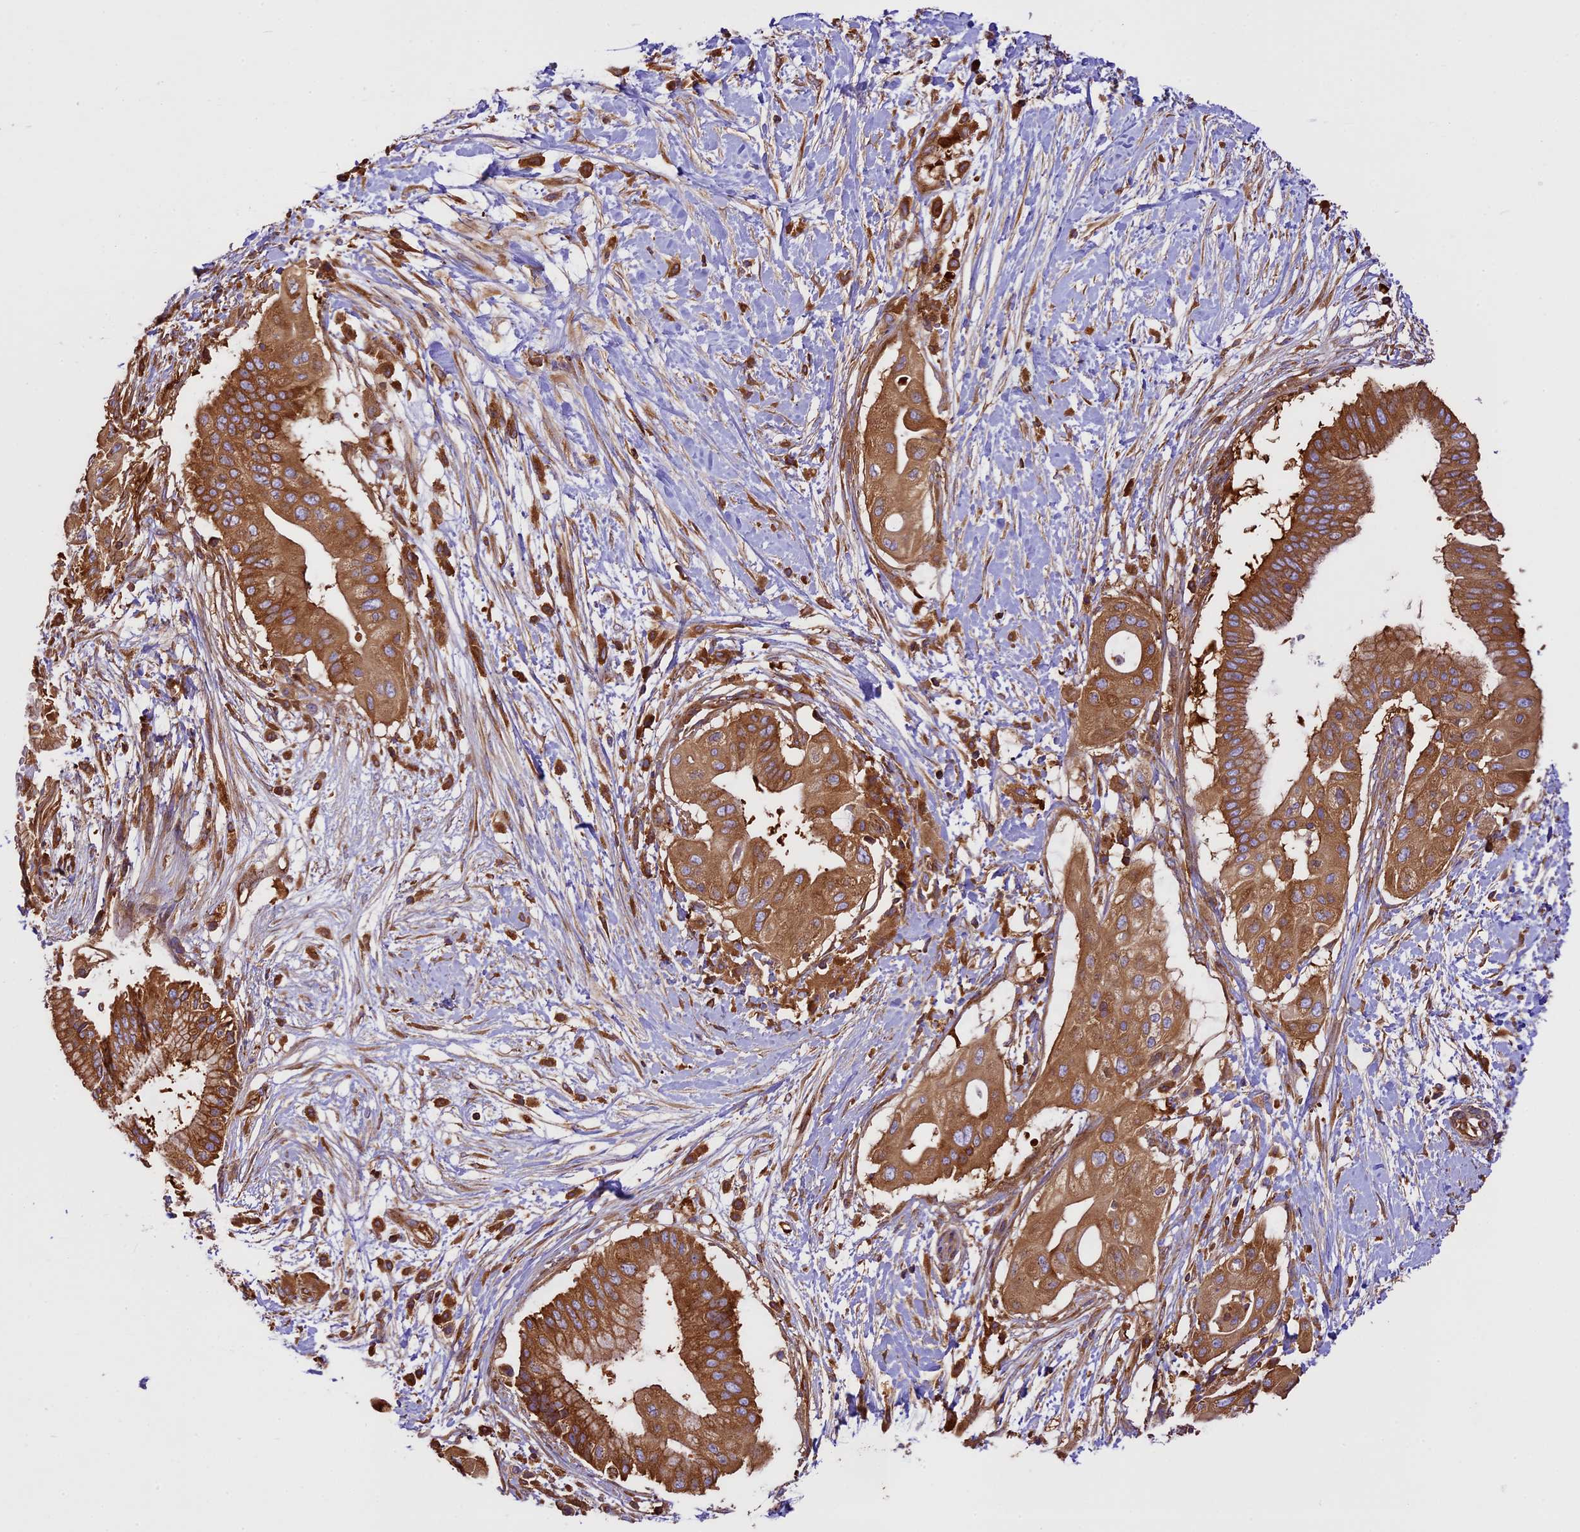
{"staining": {"intensity": "moderate", "quantity": ">75%", "location": "cytoplasmic/membranous"}, "tissue": "pancreatic cancer", "cell_type": "Tumor cells", "image_type": "cancer", "snomed": [{"axis": "morphology", "description": "Adenocarcinoma, NOS"}, {"axis": "topography", "description": "Pancreas"}], "caption": "Pancreatic cancer (adenocarcinoma) tissue displays moderate cytoplasmic/membranous staining in about >75% of tumor cells", "gene": "KARS1", "patient": {"sex": "male", "age": 68}}